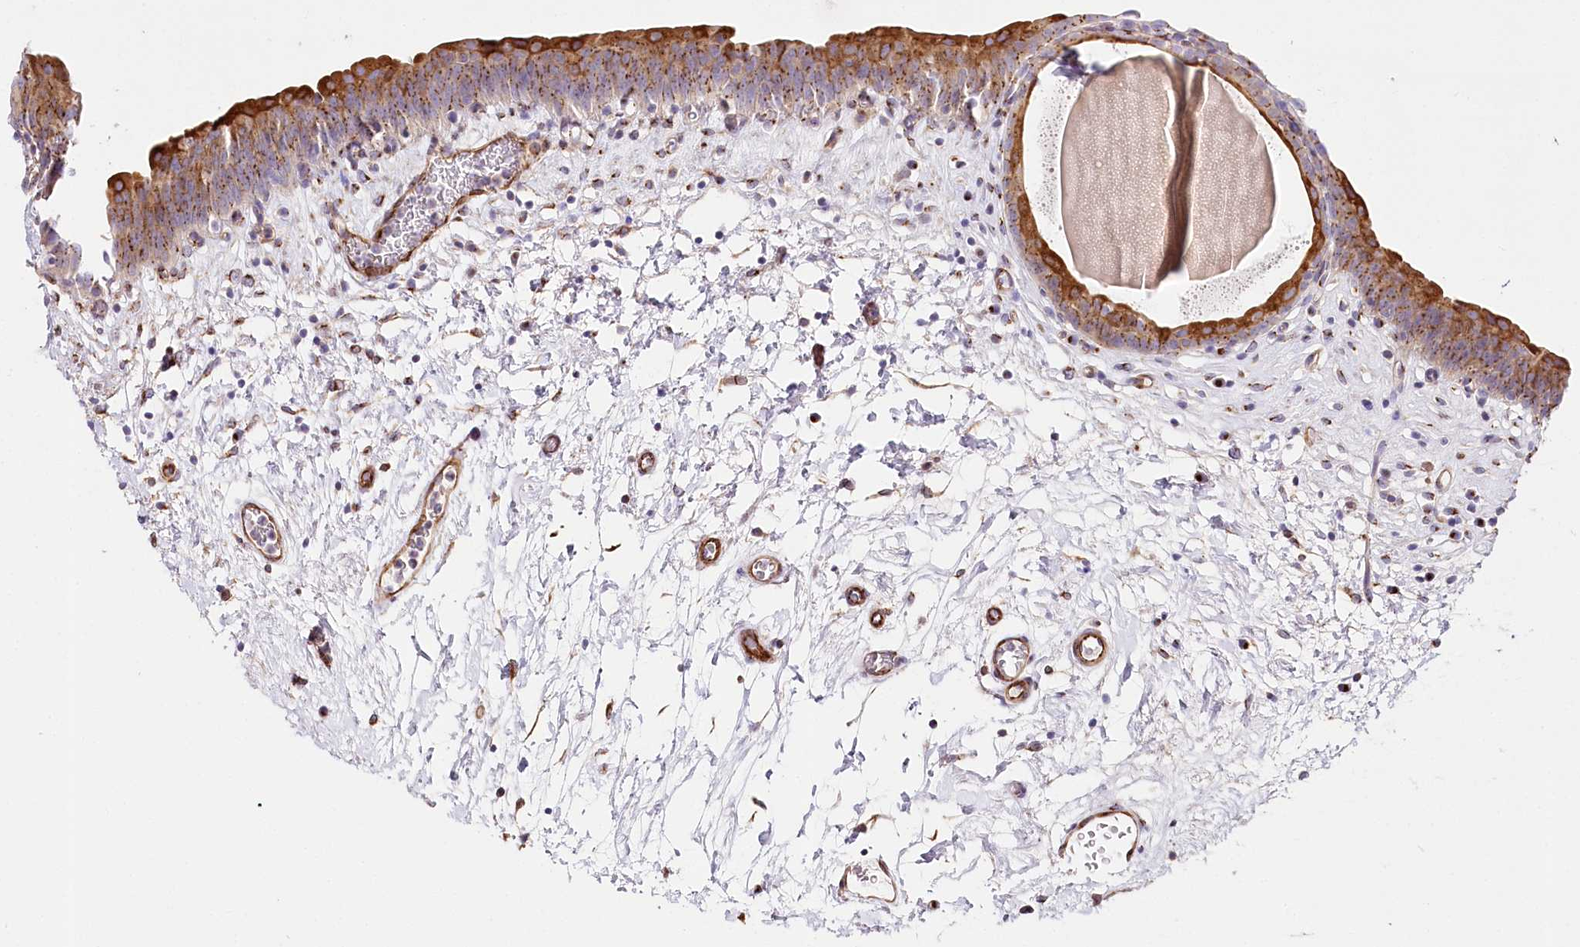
{"staining": {"intensity": "strong", "quantity": "<25%", "location": "cytoplasmic/membranous"}, "tissue": "urinary bladder", "cell_type": "Urothelial cells", "image_type": "normal", "snomed": [{"axis": "morphology", "description": "Normal tissue, NOS"}, {"axis": "topography", "description": "Urinary bladder"}], "caption": "Immunohistochemical staining of unremarkable human urinary bladder shows strong cytoplasmic/membranous protein staining in about <25% of urothelial cells.", "gene": "ABRAXAS2", "patient": {"sex": "male", "age": 83}}